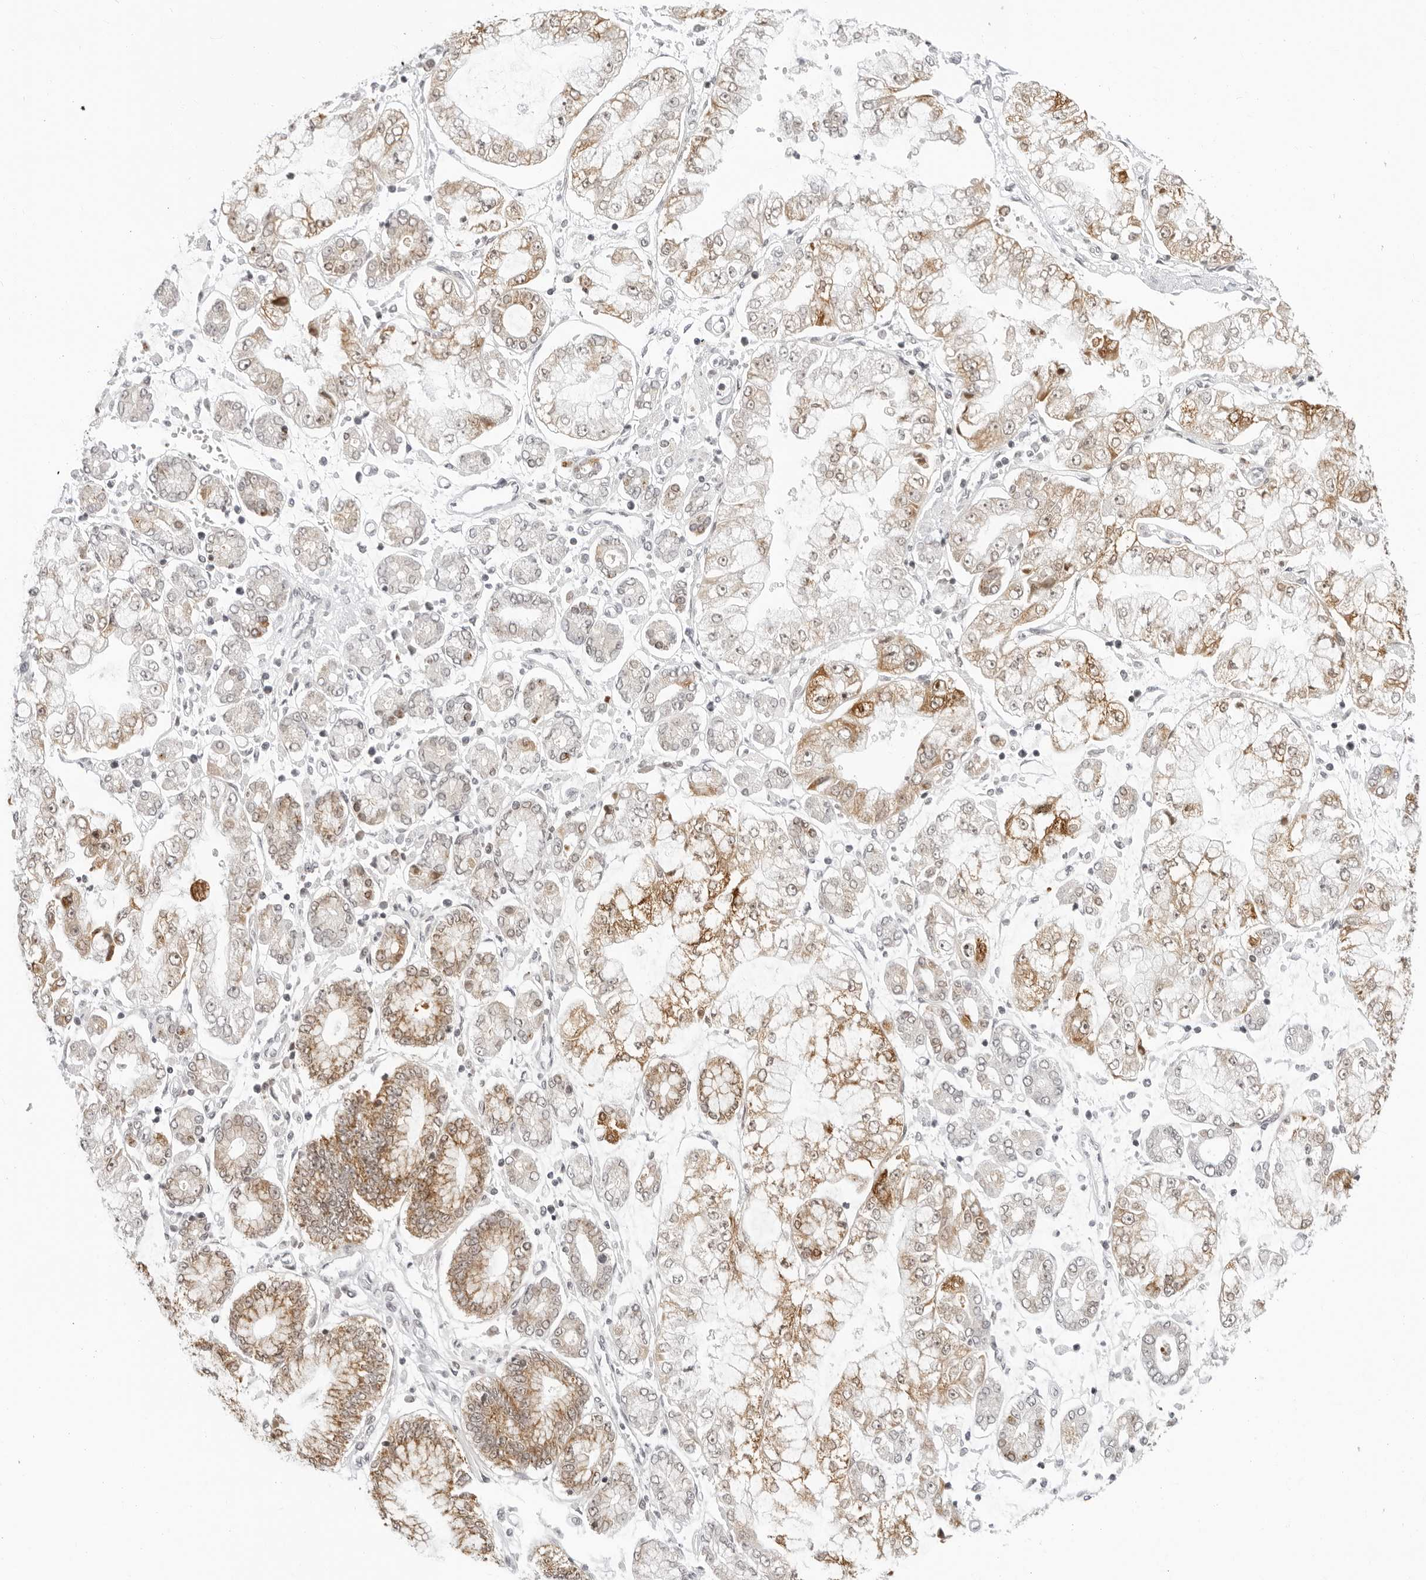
{"staining": {"intensity": "moderate", "quantity": "25%-75%", "location": "cytoplasmic/membranous"}, "tissue": "stomach cancer", "cell_type": "Tumor cells", "image_type": "cancer", "snomed": [{"axis": "morphology", "description": "Adenocarcinoma, NOS"}, {"axis": "topography", "description": "Stomach"}], "caption": "Immunohistochemistry (IHC) (DAB (3,3'-diaminobenzidine)) staining of stomach cancer reveals moderate cytoplasmic/membranous protein expression in approximately 25%-75% of tumor cells.", "gene": "MSH6", "patient": {"sex": "male", "age": 76}}